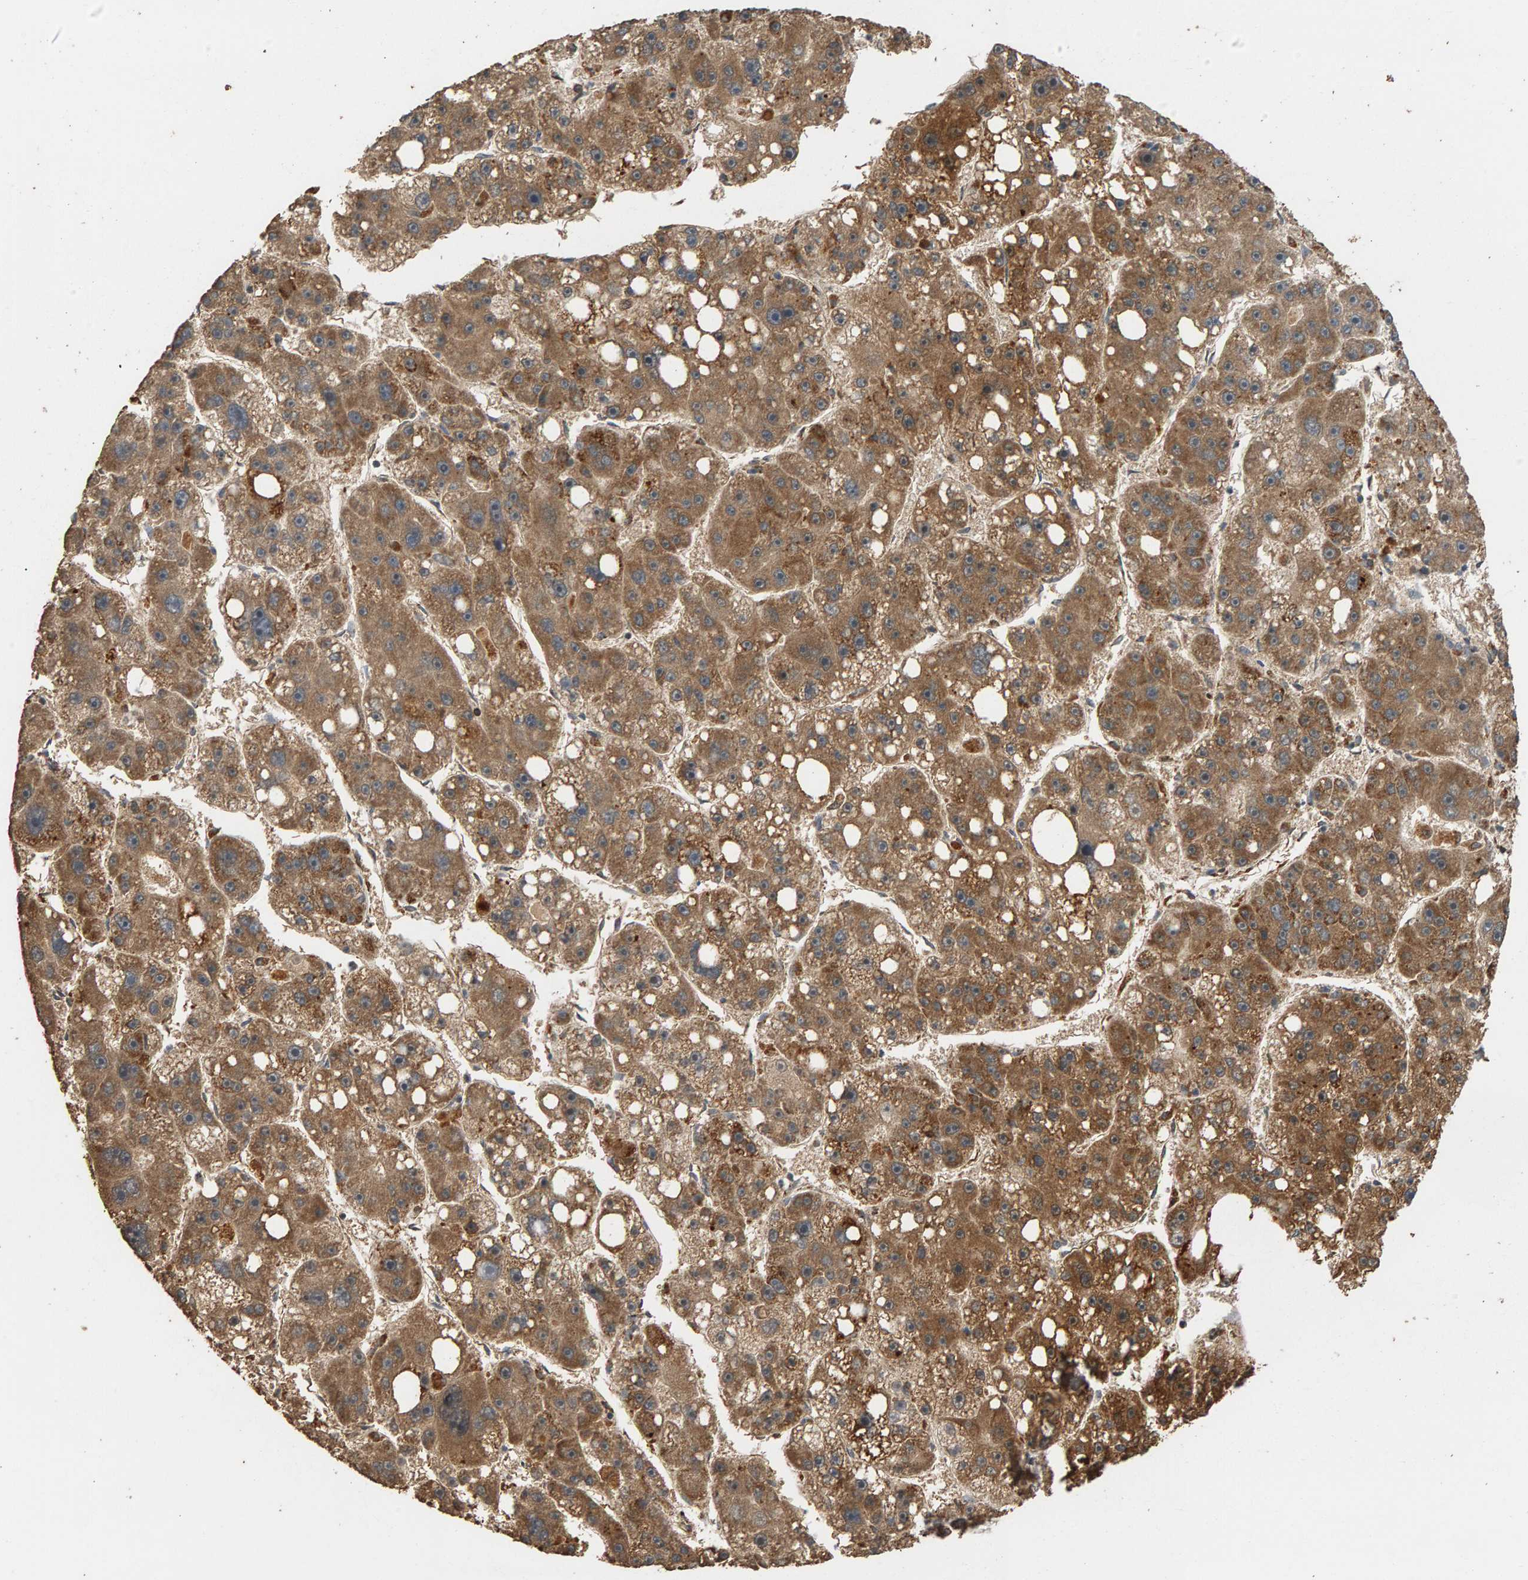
{"staining": {"intensity": "moderate", "quantity": ">75%", "location": "cytoplasmic/membranous"}, "tissue": "liver cancer", "cell_type": "Tumor cells", "image_type": "cancer", "snomed": [{"axis": "morphology", "description": "Carcinoma, Hepatocellular, NOS"}, {"axis": "topography", "description": "Liver"}], "caption": "A medium amount of moderate cytoplasmic/membranous positivity is present in about >75% of tumor cells in liver cancer (hepatocellular carcinoma) tissue.", "gene": "GSTK1", "patient": {"sex": "female", "age": 61}}